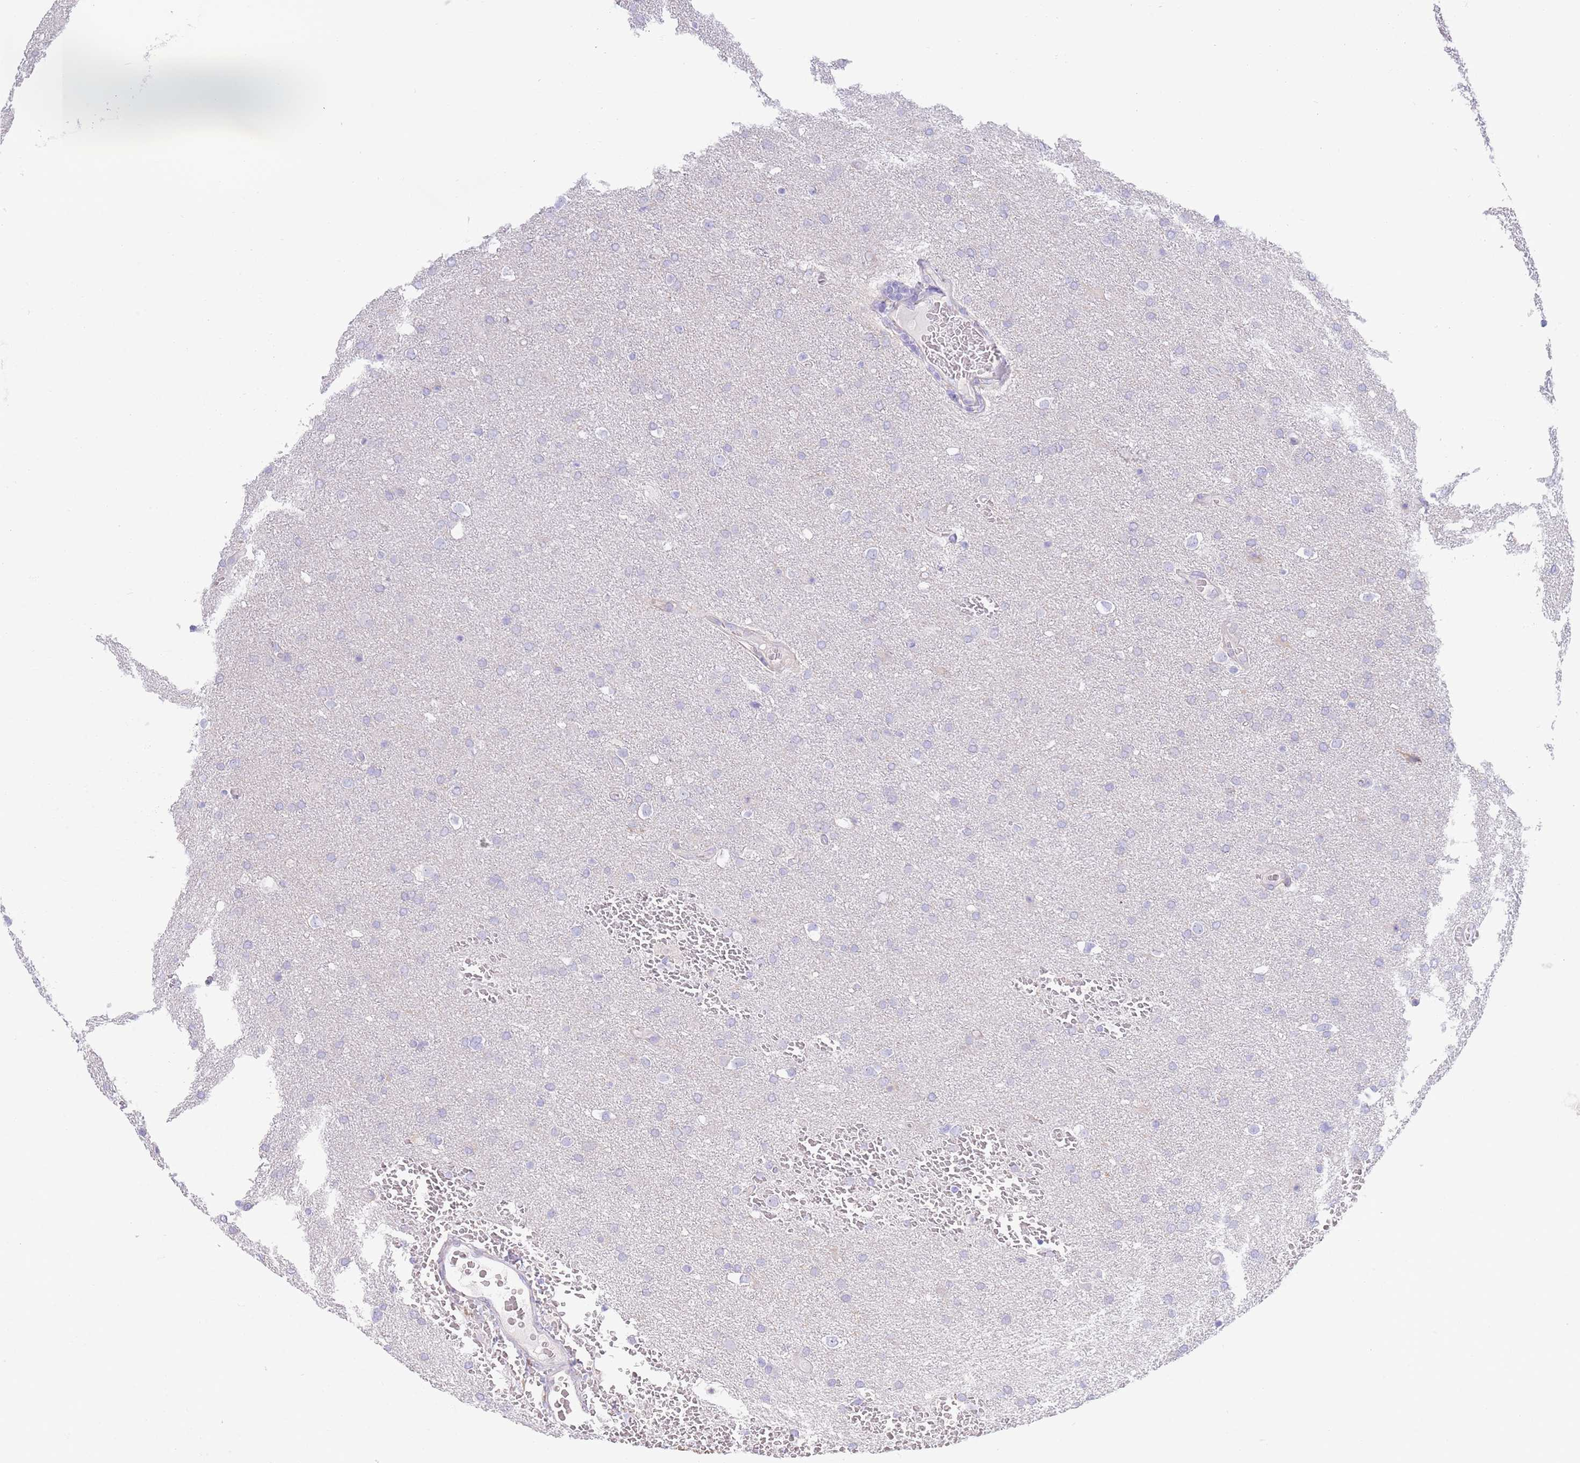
{"staining": {"intensity": "negative", "quantity": "none", "location": "none"}, "tissue": "glioma", "cell_type": "Tumor cells", "image_type": "cancer", "snomed": [{"axis": "morphology", "description": "Glioma, malignant, Low grade"}, {"axis": "topography", "description": "Brain"}], "caption": "The histopathology image reveals no significant positivity in tumor cells of low-grade glioma (malignant).", "gene": "CCDC149", "patient": {"sex": "female", "age": 32}}